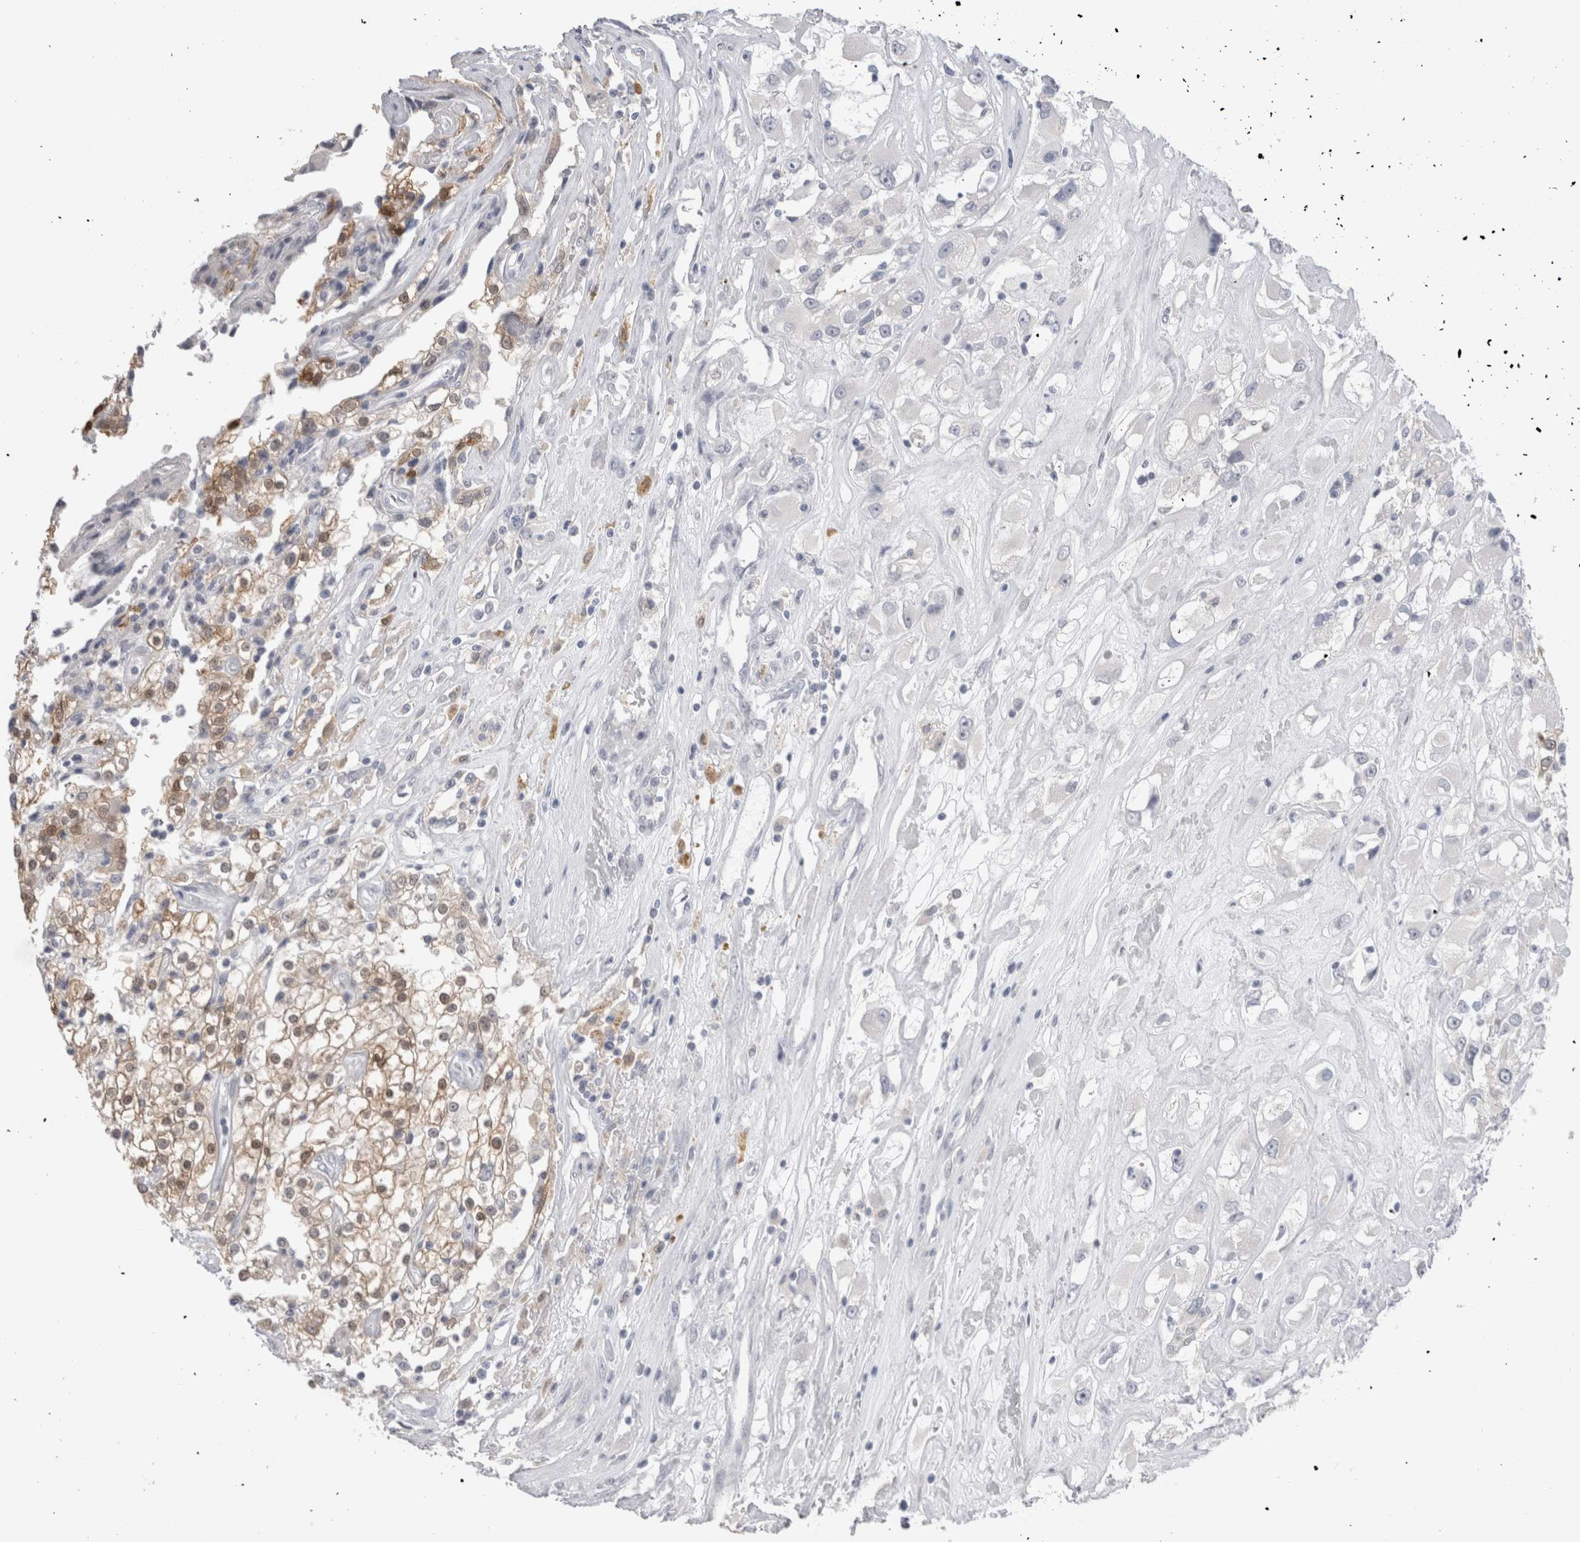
{"staining": {"intensity": "moderate", "quantity": "25%-75%", "location": "cytoplasmic/membranous,nuclear"}, "tissue": "renal cancer", "cell_type": "Tumor cells", "image_type": "cancer", "snomed": [{"axis": "morphology", "description": "Adenocarcinoma, NOS"}, {"axis": "topography", "description": "Kidney"}], "caption": "Brown immunohistochemical staining in human renal adenocarcinoma displays moderate cytoplasmic/membranous and nuclear expression in approximately 25%-75% of tumor cells.", "gene": "SUCNR1", "patient": {"sex": "female", "age": 52}}